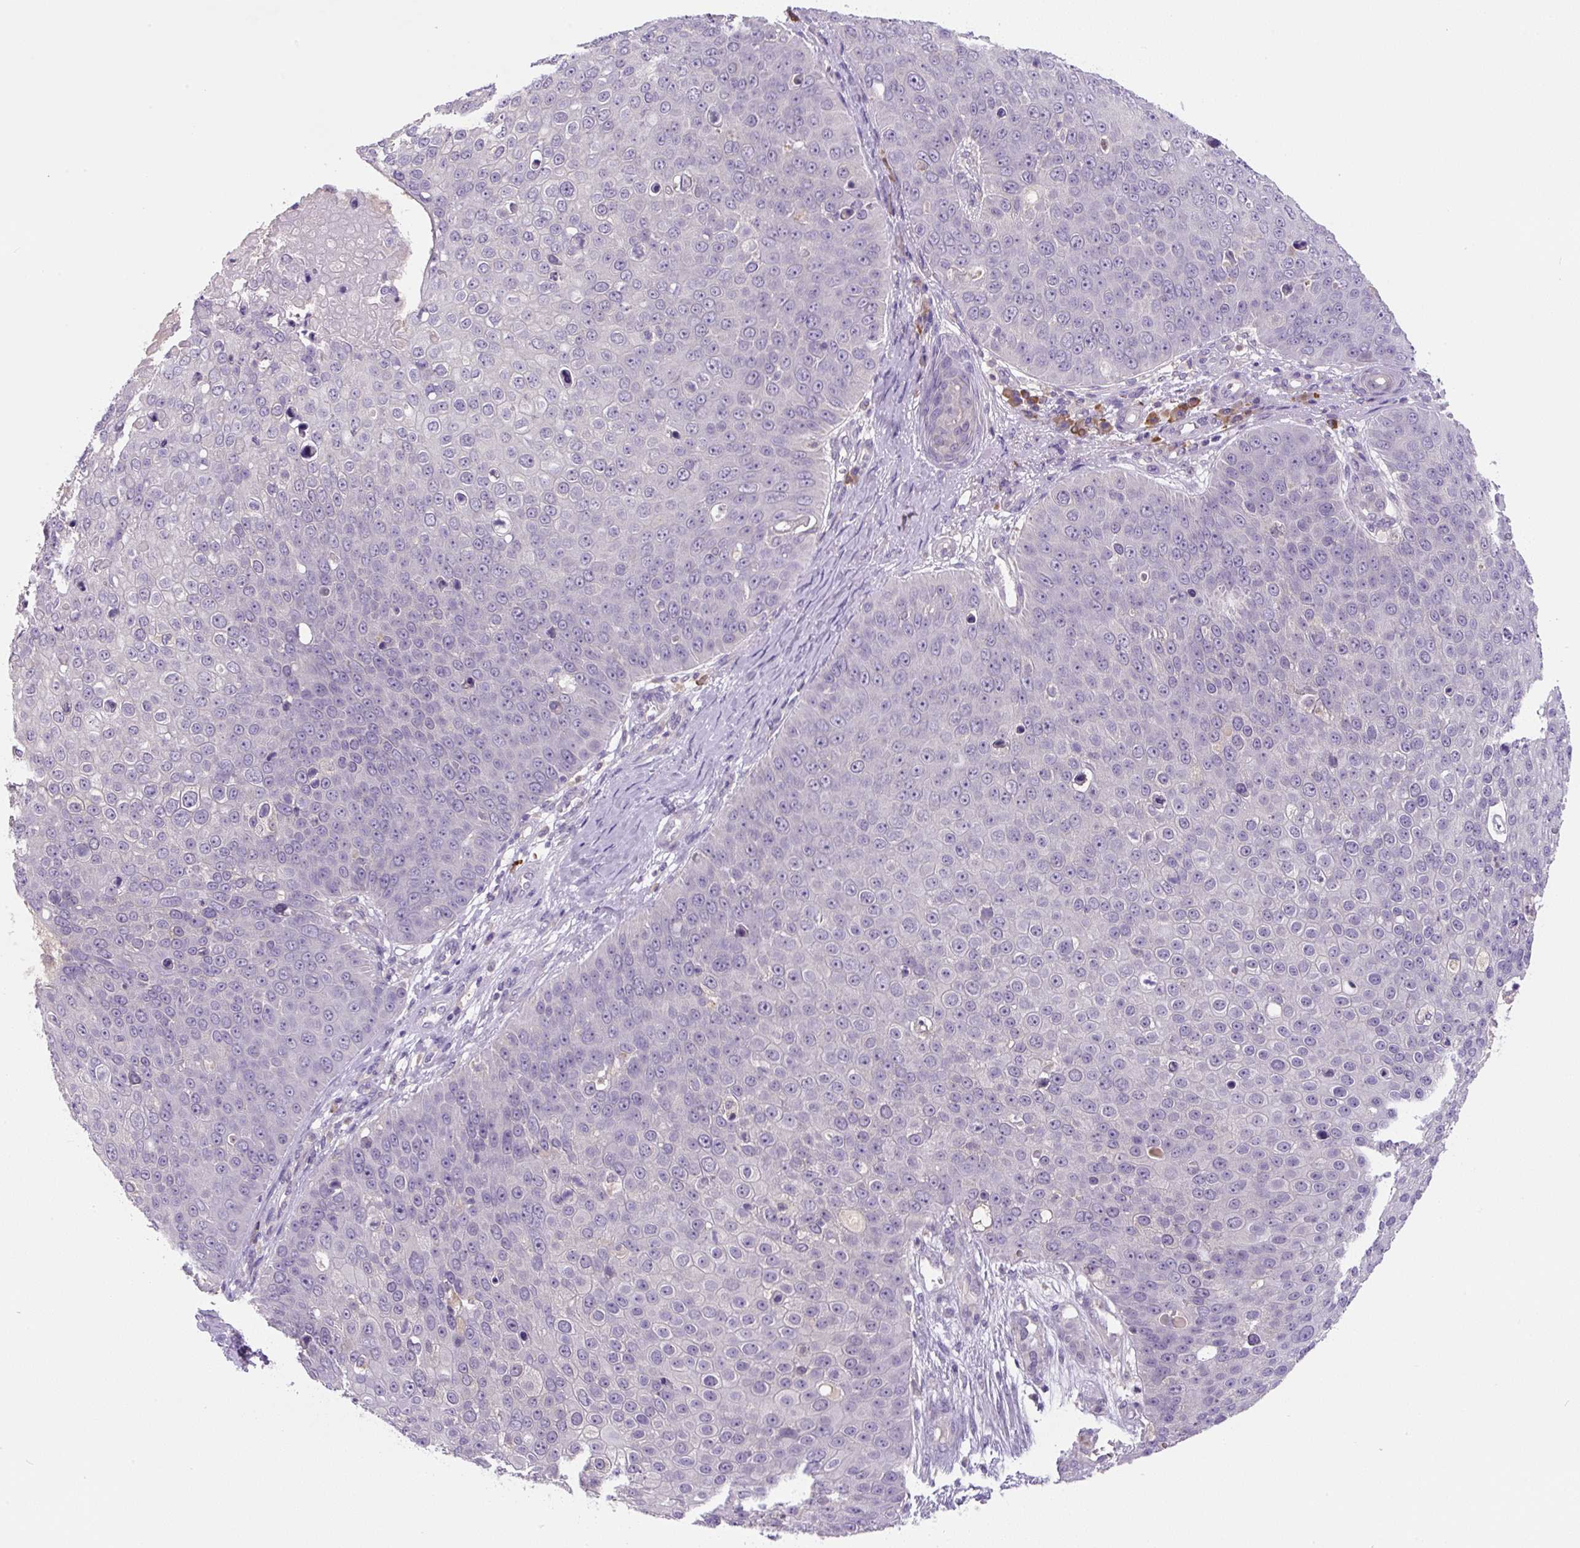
{"staining": {"intensity": "negative", "quantity": "none", "location": "none"}, "tissue": "skin cancer", "cell_type": "Tumor cells", "image_type": "cancer", "snomed": [{"axis": "morphology", "description": "Squamous cell carcinoma, NOS"}, {"axis": "topography", "description": "Skin"}], "caption": "Tumor cells are negative for protein expression in human skin squamous cell carcinoma.", "gene": "FZD5", "patient": {"sex": "male", "age": 71}}